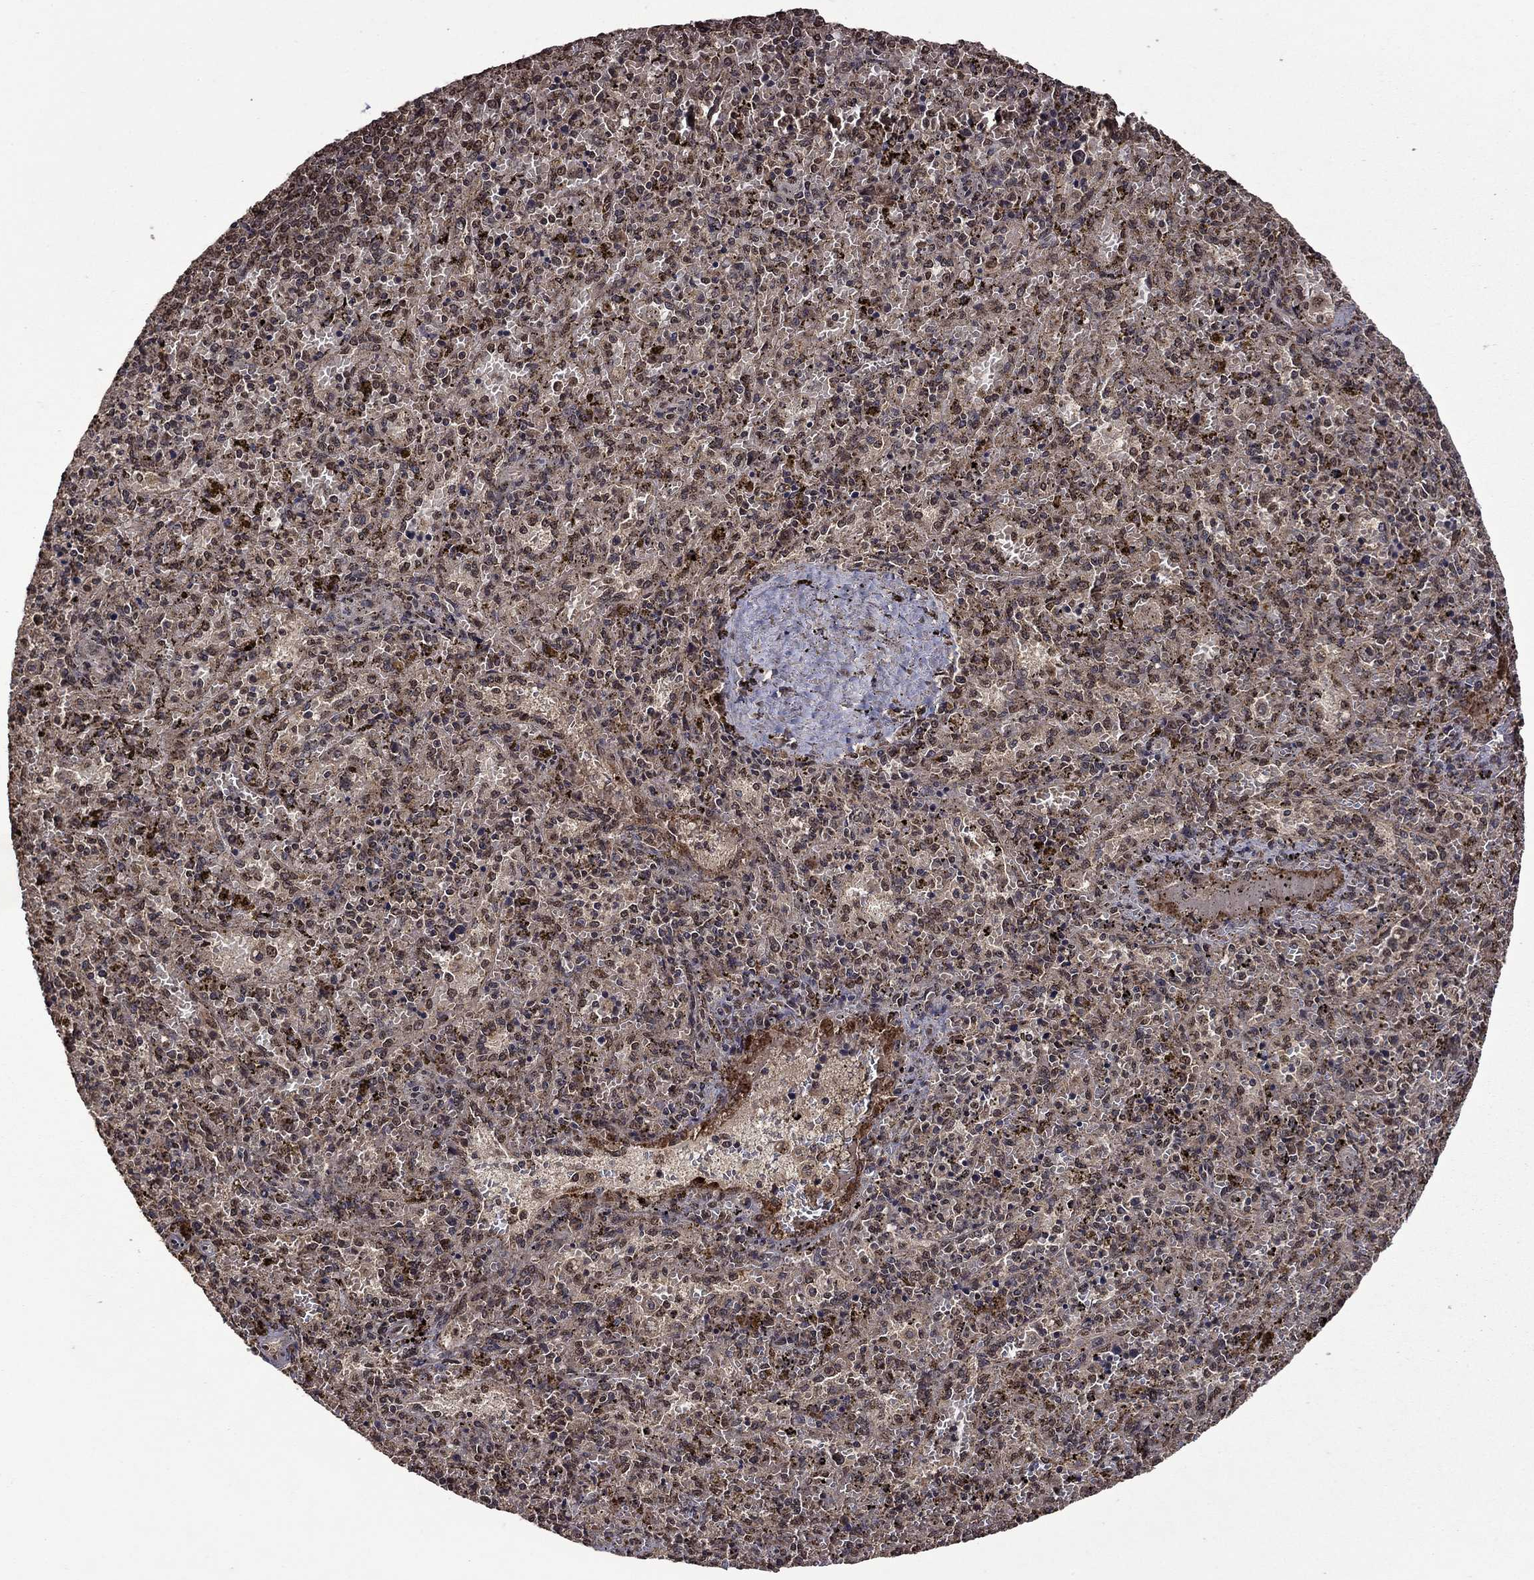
{"staining": {"intensity": "moderate", "quantity": "25%-75%", "location": "cytoplasmic/membranous"}, "tissue": "spleen", "cell_type": "Cells in red pulp", "image_type": "normal", "snomed": [{"axis": "morphology", "description": "Normal tissue, NOS"}, {"axis": "topography", "description": "Spleen"}], "caption": "About 25%-75% of cells in red pulp in benign human spleen display moderate cytoplasmic/membranous protein expression as visualized by brown immunohistochemical staining.", "gene": "ITM2B", "patient": {"sex": "female", "age": 50}}